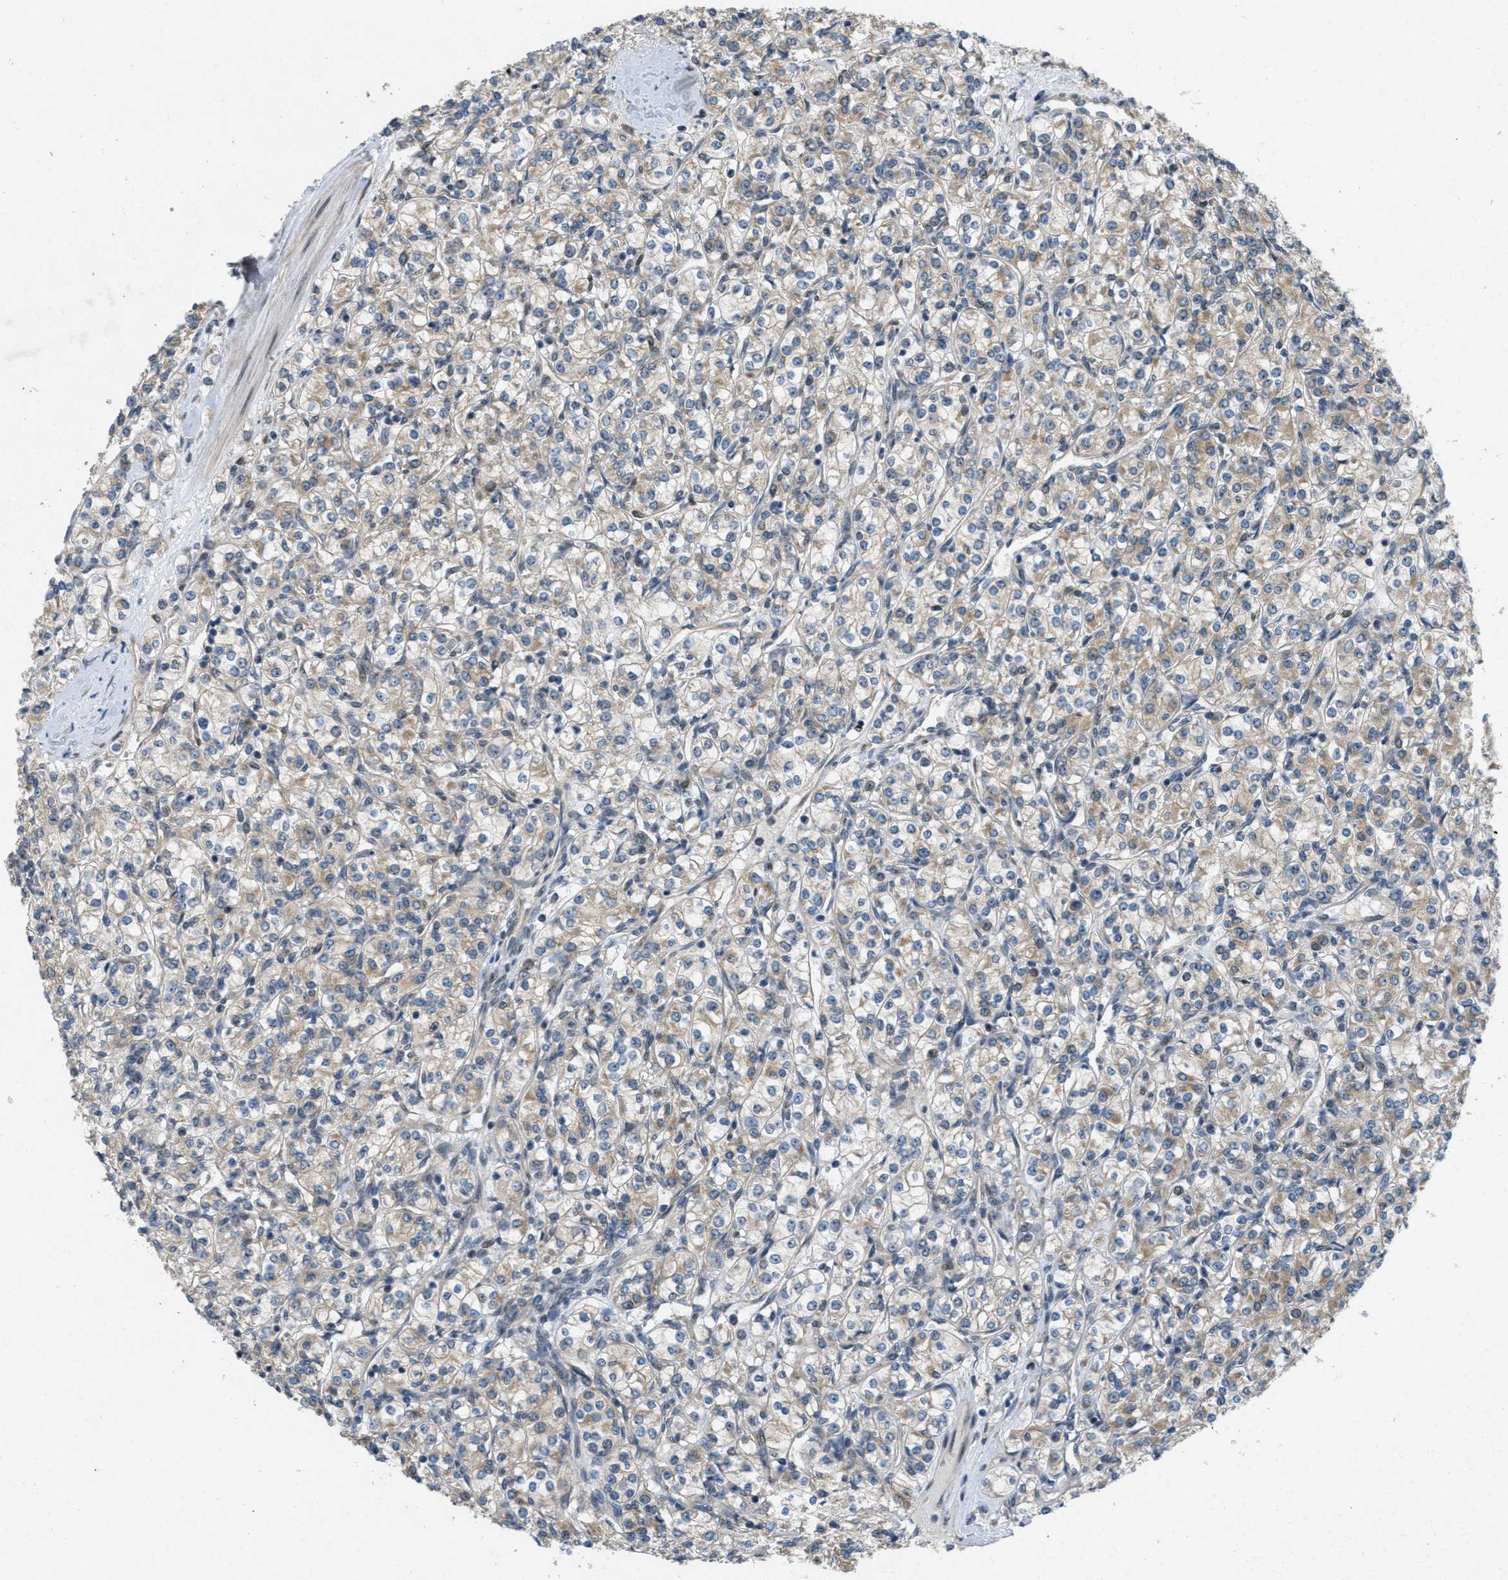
{"staining": {"intensity": "weak", "quantity": ">75%", "location": "cytoplasmic/membranous"}, "tissue": "renal cancer", "cell_type": "Tumor cells", "image_type": "cancer", "snomed": [{"axis": "morphology", "description": "Adenocarcinoma, NOS"}, {"axis": "topography", "description": "Kidney"}], "caption": "A low amount of weak cytoplasmic/membranous expression is present in about >75% of tumor cells in adenocarcinoma (renal) tissue.", "gene": "IFNLR1", "patient": {"sex": "male", "age": 77}}